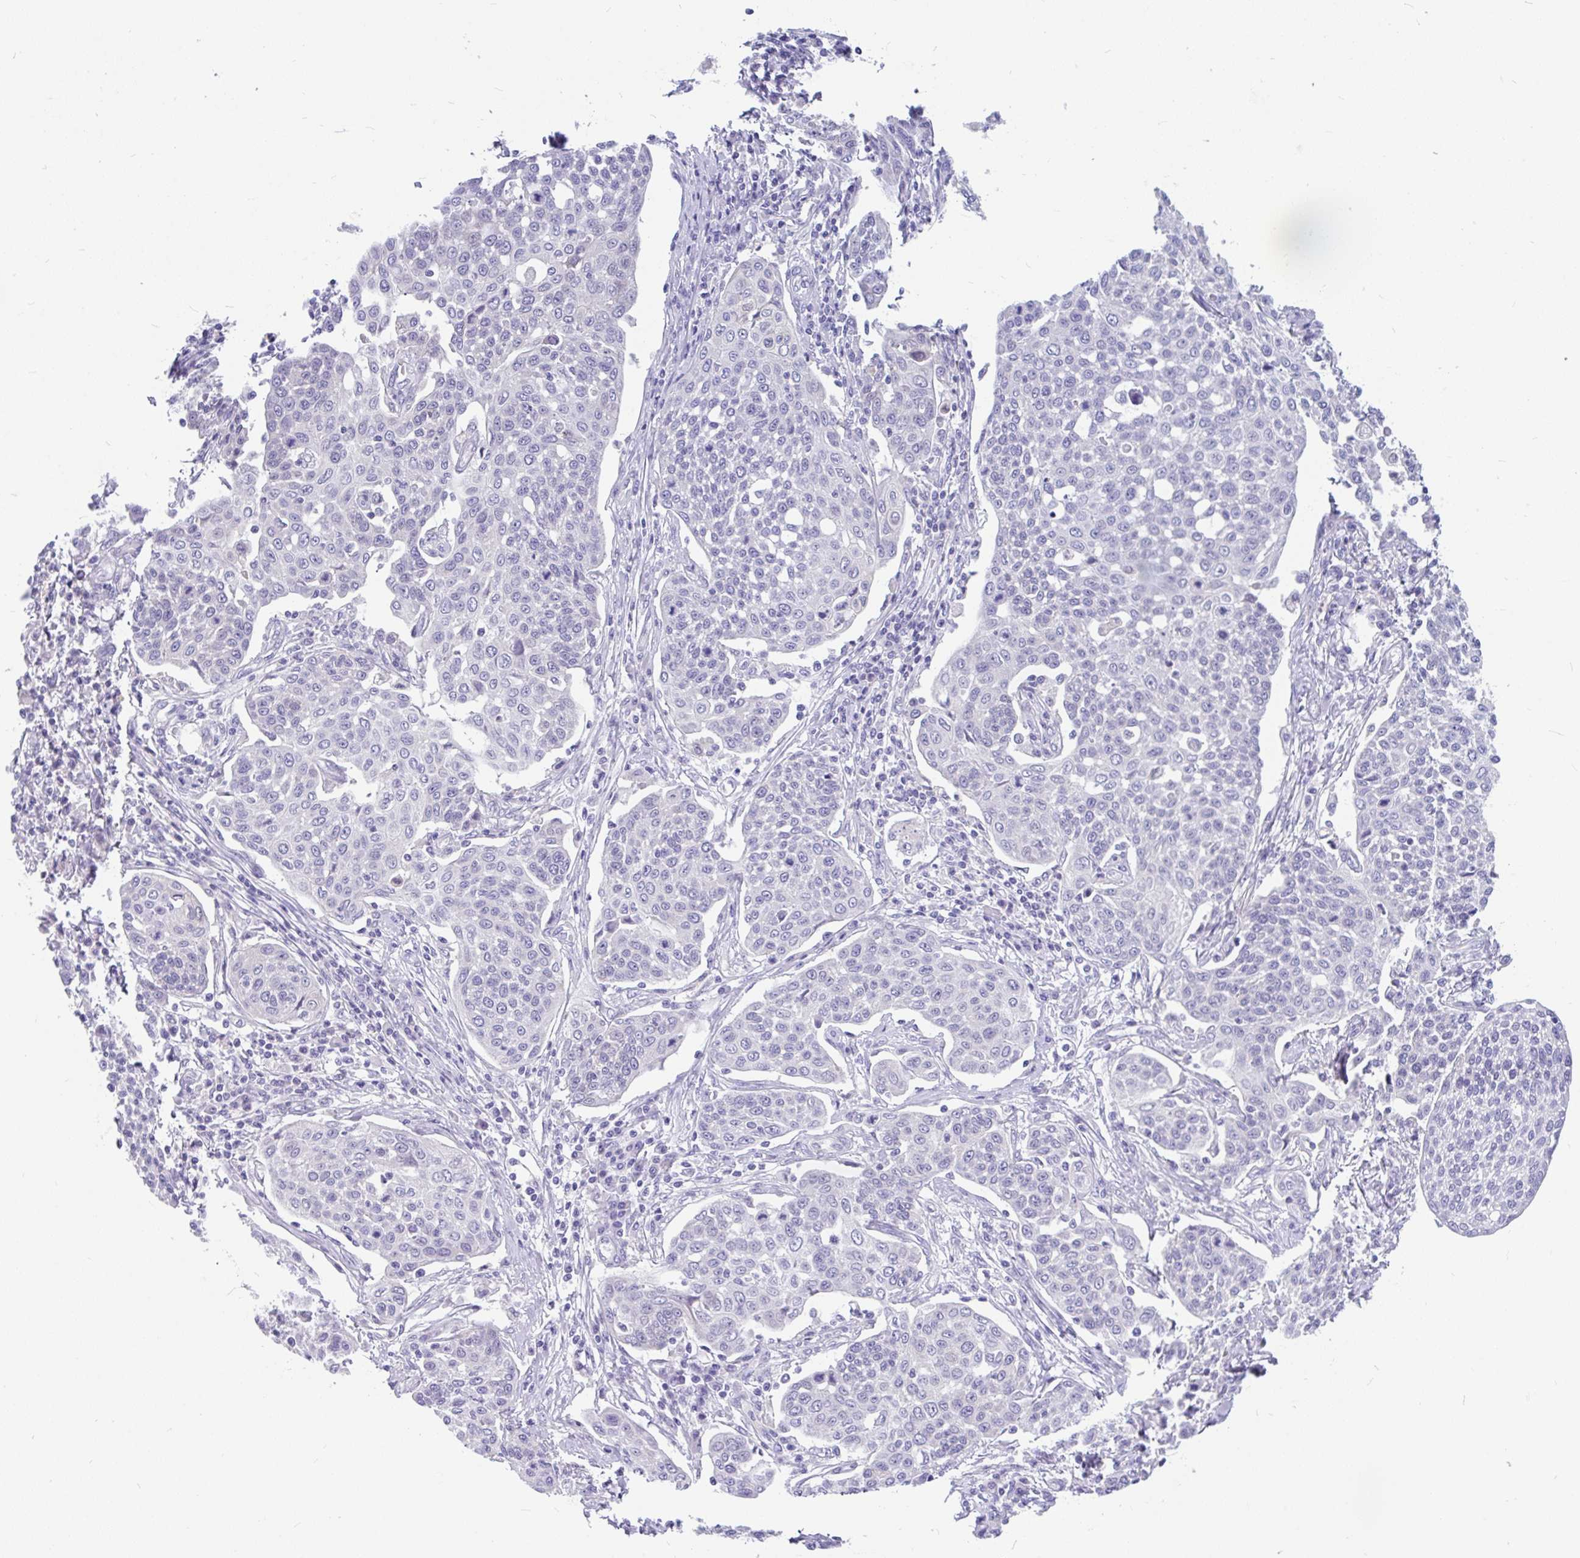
{"staining": {"intensity": "negative", "quantity": "none", "location": "none"}, "tissue": "cervical cancer", "cell_type": "Tumor cells", "image_type": "cancer", "snomed": [{"axis": "morphology", "description": "Squamous cell carcinoma, NOS"}, {"axis": "topography", "description": "Cervix"}], "caption": "IHC photomicrograph of human cervical squamous cell carcinoma stained for a protein (brown), which displays no staining in tumor cells.", "gene": "KIAA2013", "patient": {"sex": "female", "age": 34}}